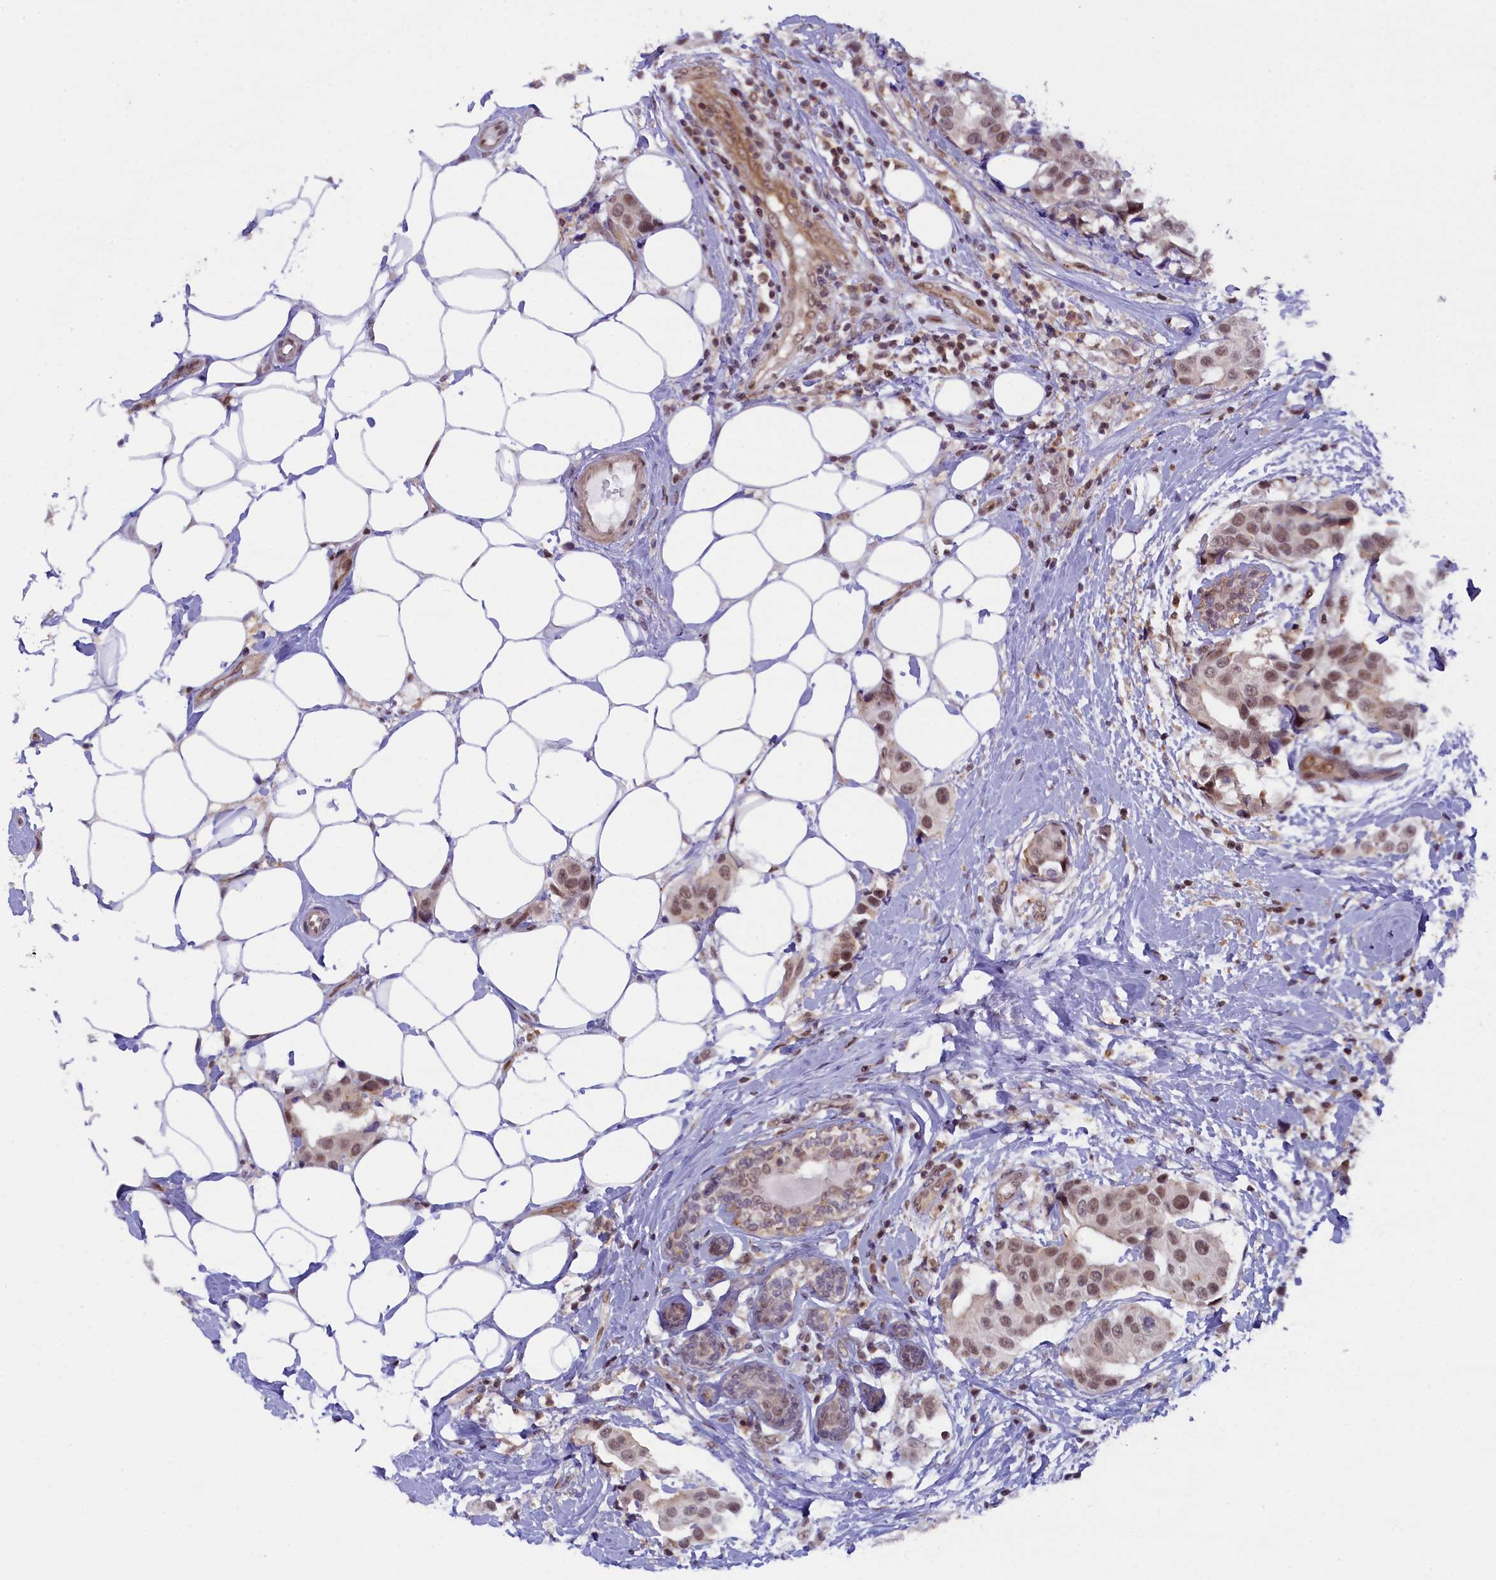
{"staining": {"intensity": "moderate", "quantity": ">75%", "location": "nuclear"}, "tissue": "breast cancer", "cell_type": "Tumor cells", "image_type": "cancer", "snomed": [{"axis": "morphology", "description": "Normal tissue, NOS"}, {"axis": "morphology", "description": "Duct carcinoma"}, {"axis": "topography", "description": "Breast"}], "caption": "Human breast cancer (intraductal carcinoma) stained with a protein marker exhibits moderate staining in tumor cells.", "gene": "FCHO1", "patient": {"sex": "female", "age": 39}}